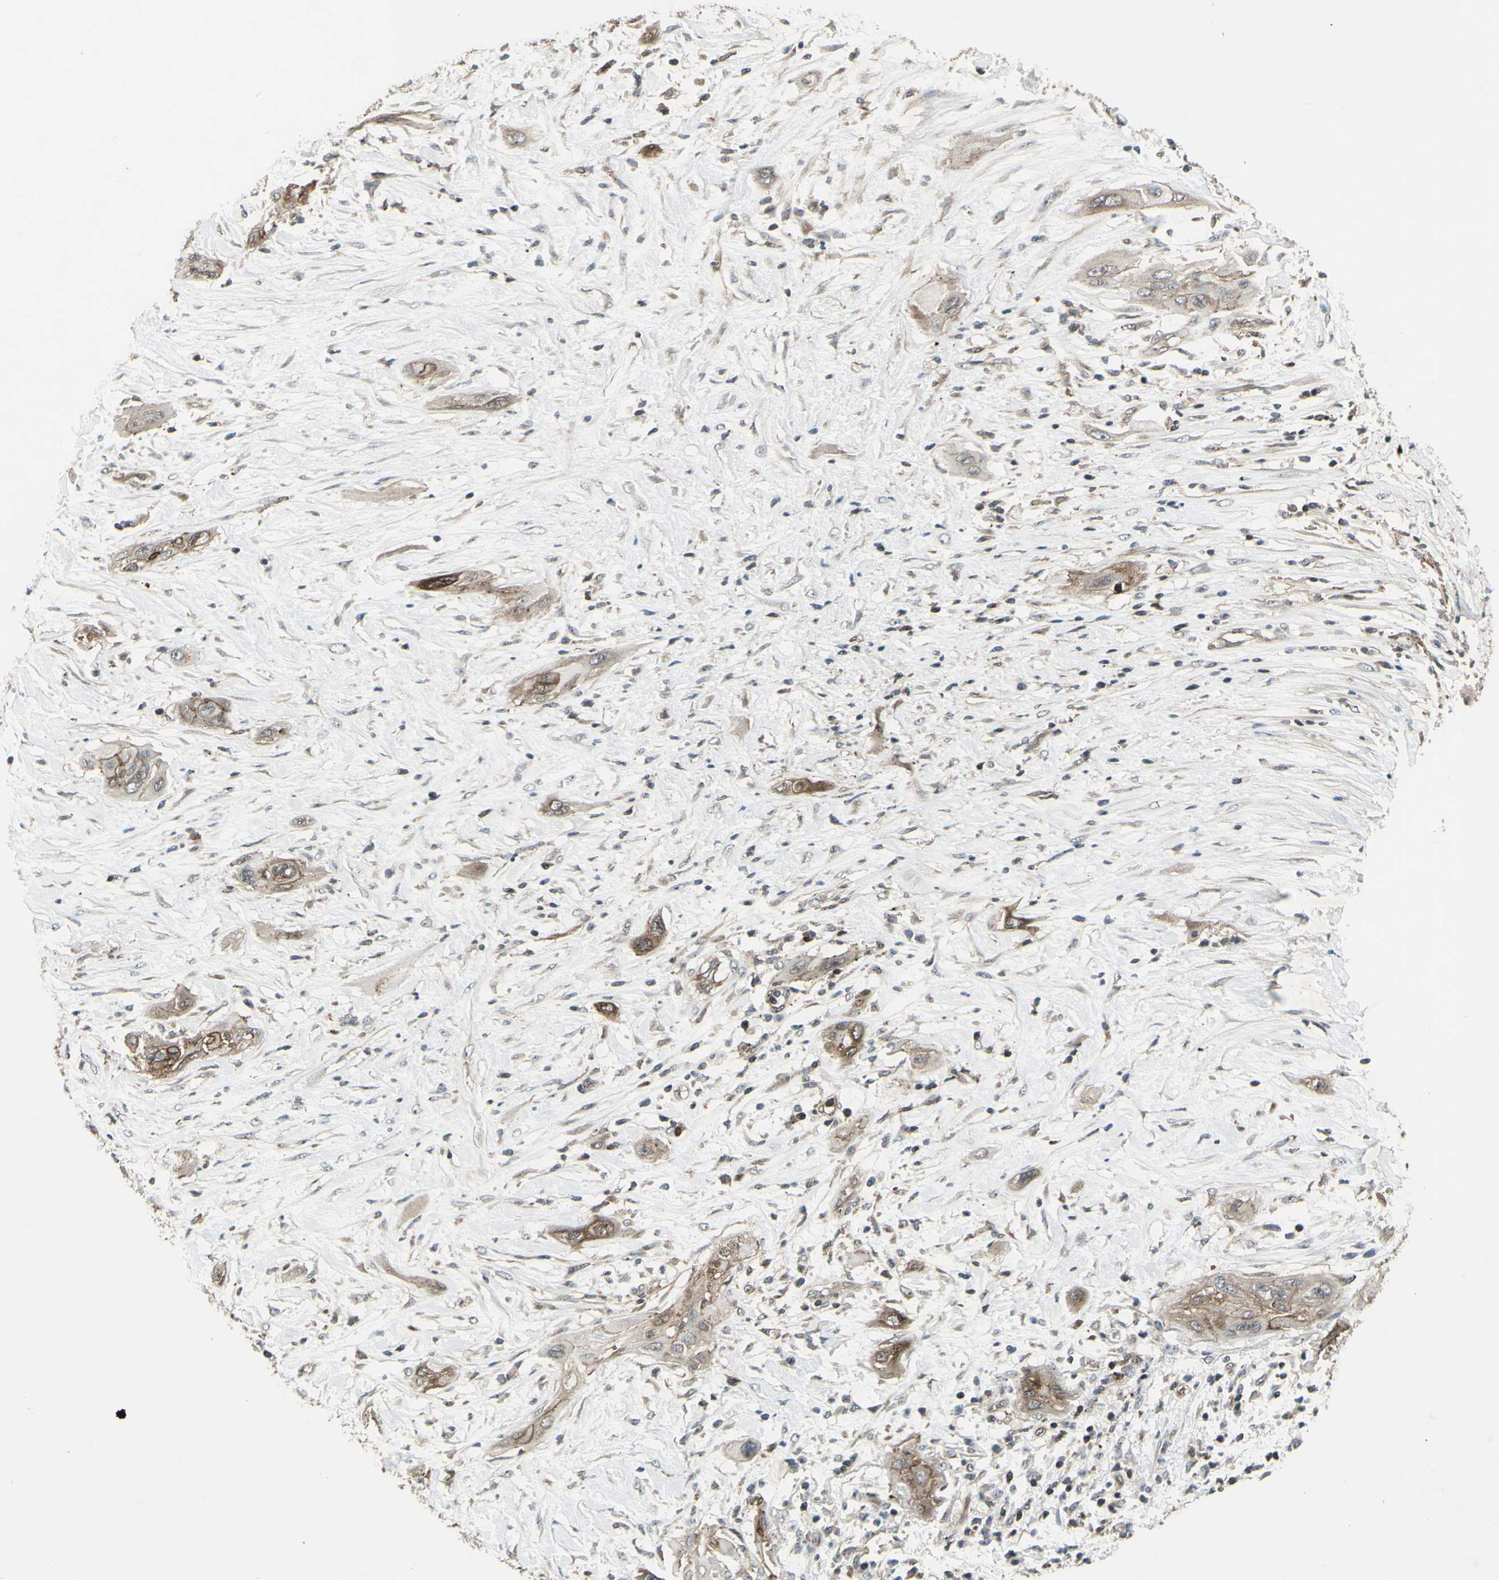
{"staining": {"intensity": "weak", "quantity": ">75%", "location": "cytoplasmic/membranous"}, "tissue": "lung cancer", "cell_type": "Tumor cells", "image_type": "cancer", "snomed": [{"axis": "morphology", "description": "Squamous cell carcinoma, NOS"}, {"axis": "topography", "description": "Lung"}], "caption": "Protein expression analysis of lung cancer shows weak cytoplasmic/membranous staining in approximately >75% of tumor cells.", "gene": "FXYD5", "patient": {"sex": "female", "age": 47}}